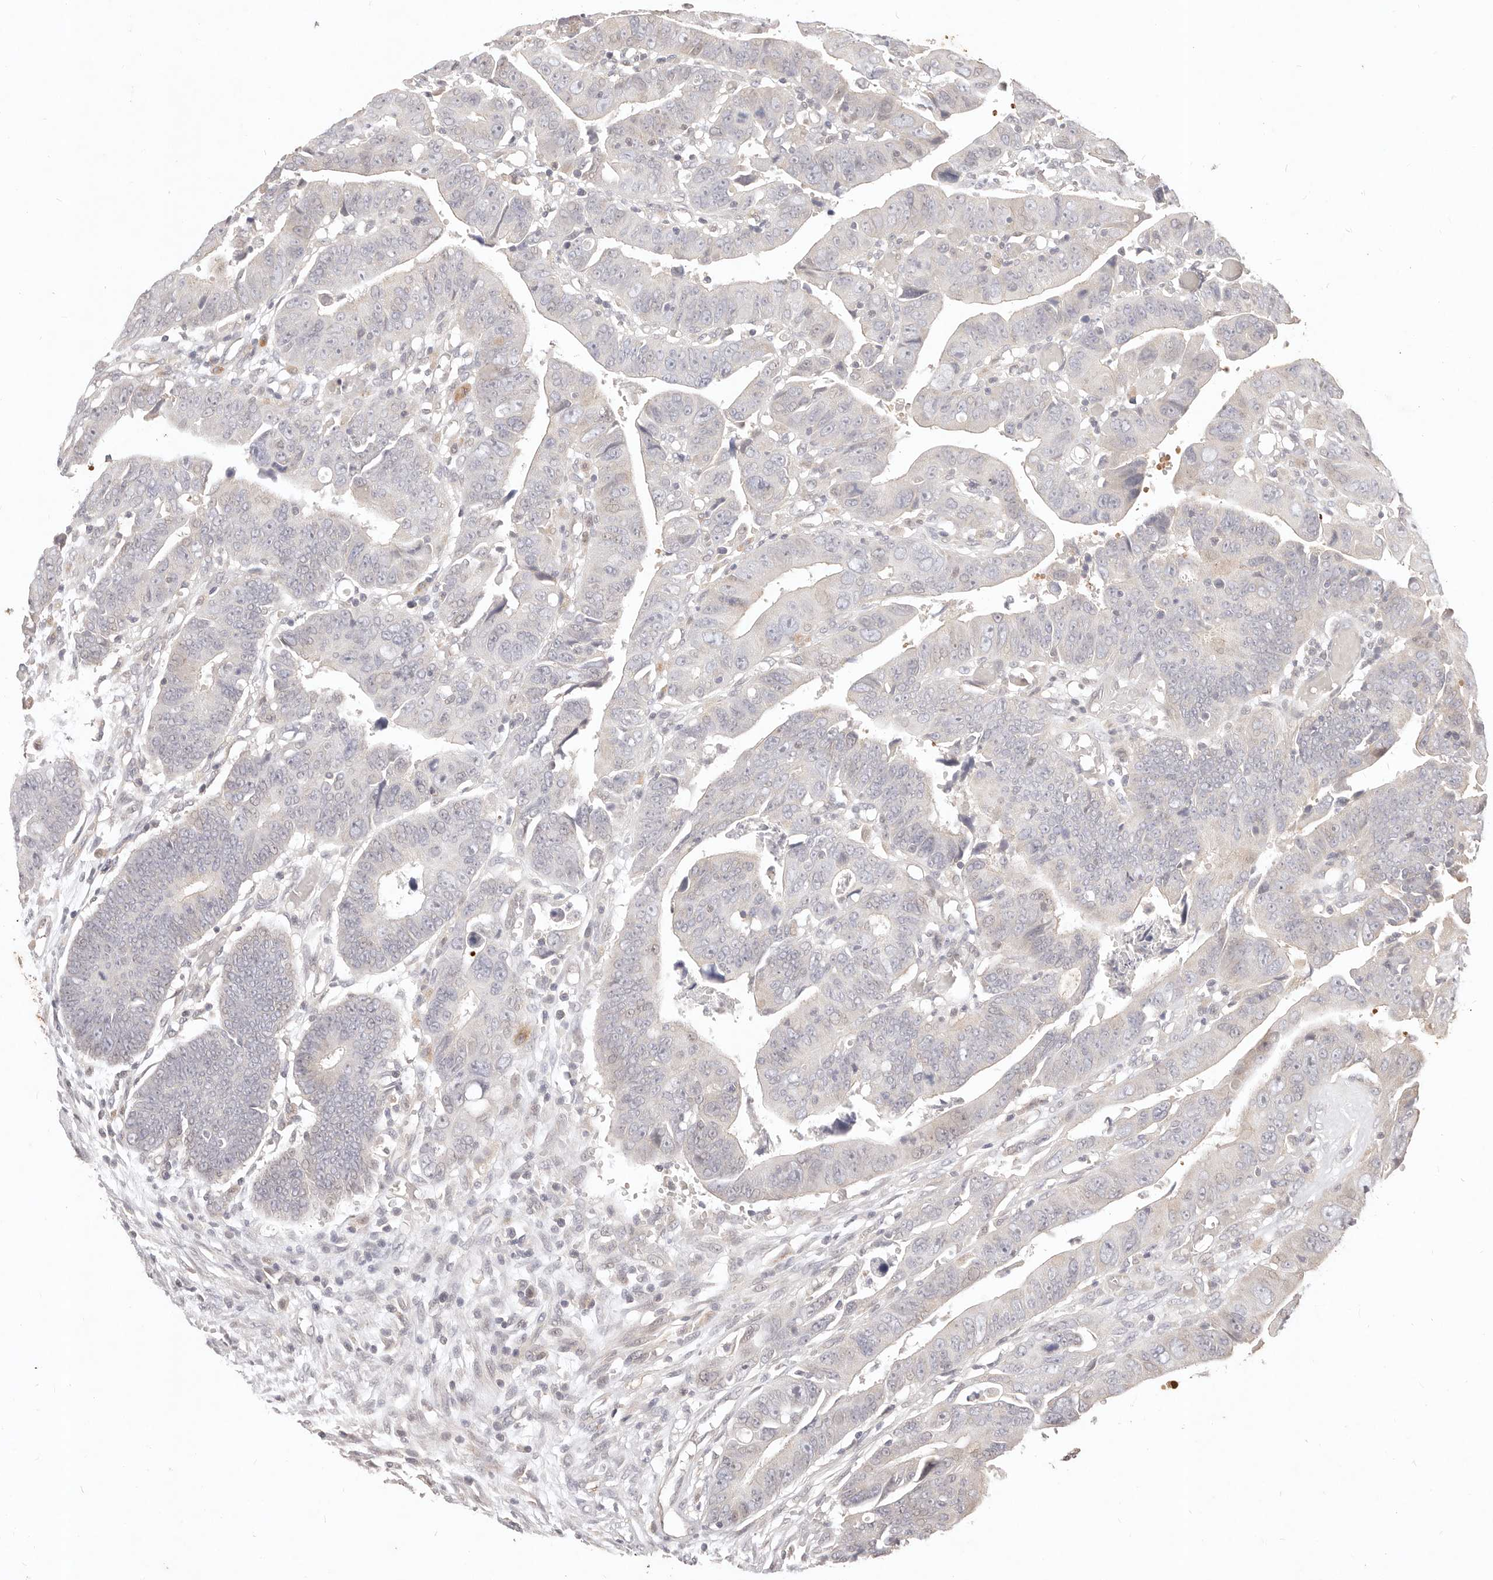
{"staining": {"intensity": "negative", "quantity": "none", "location": "none"}, "tissue": "colorectal cancer", "cell_type": "Tumor cells", "image_type": "cancer", "snomed": [{"axis": "morphology", "description": "Adenocarcinoma, NOS"}, {"axis": "topography", "description": "Rectum"}], "caption": "This is an immunohistochemistry image of human adenocarcinoma (colorectal). There is no staining in tumor cells.", "gene": "KIF9", "patient": {"sex": "female", "age": 65}}